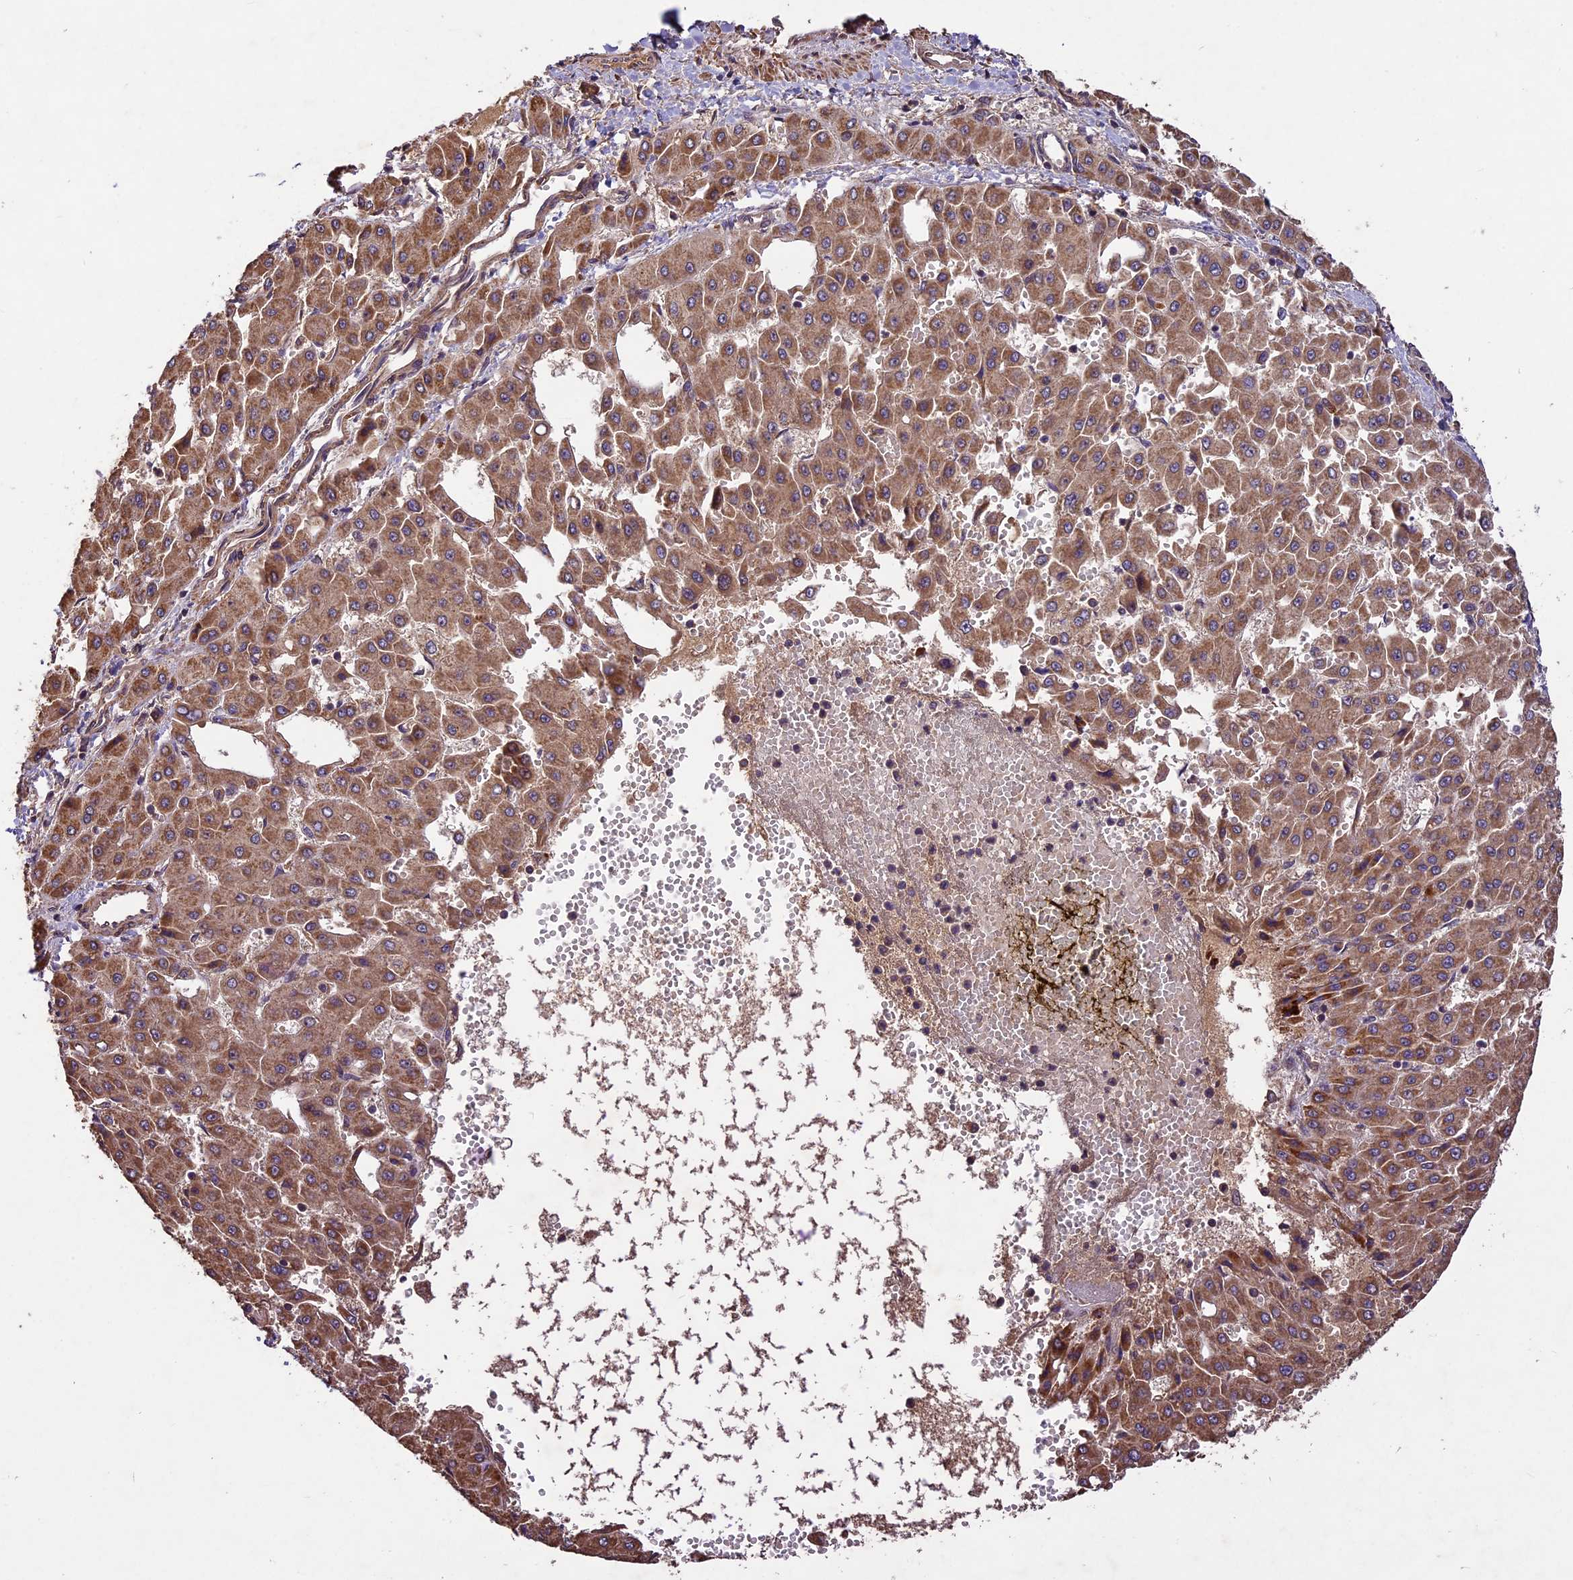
{"staining": {"intensity": "moderate", "quantity": ">75%", "location": "cytoplasmic/membranous"}, "tissue": "liver cancer", "cell_type": "Tumor cells", "image_type": "cancer", "snomed": [{"axis": "morphology", "description": "Carcinoma, Hepatocellular, NOS"}, {"axis": "topography", "description": "Liver"}], "caption": "The image demonstrates a brown stain indicating the presence of a protein in the cytoplasmic/membranous of tumor cells in liver hepatocellular carcinoma.", "gene": "CRLF1", "patient": {"sex": "male", "age": 47}}